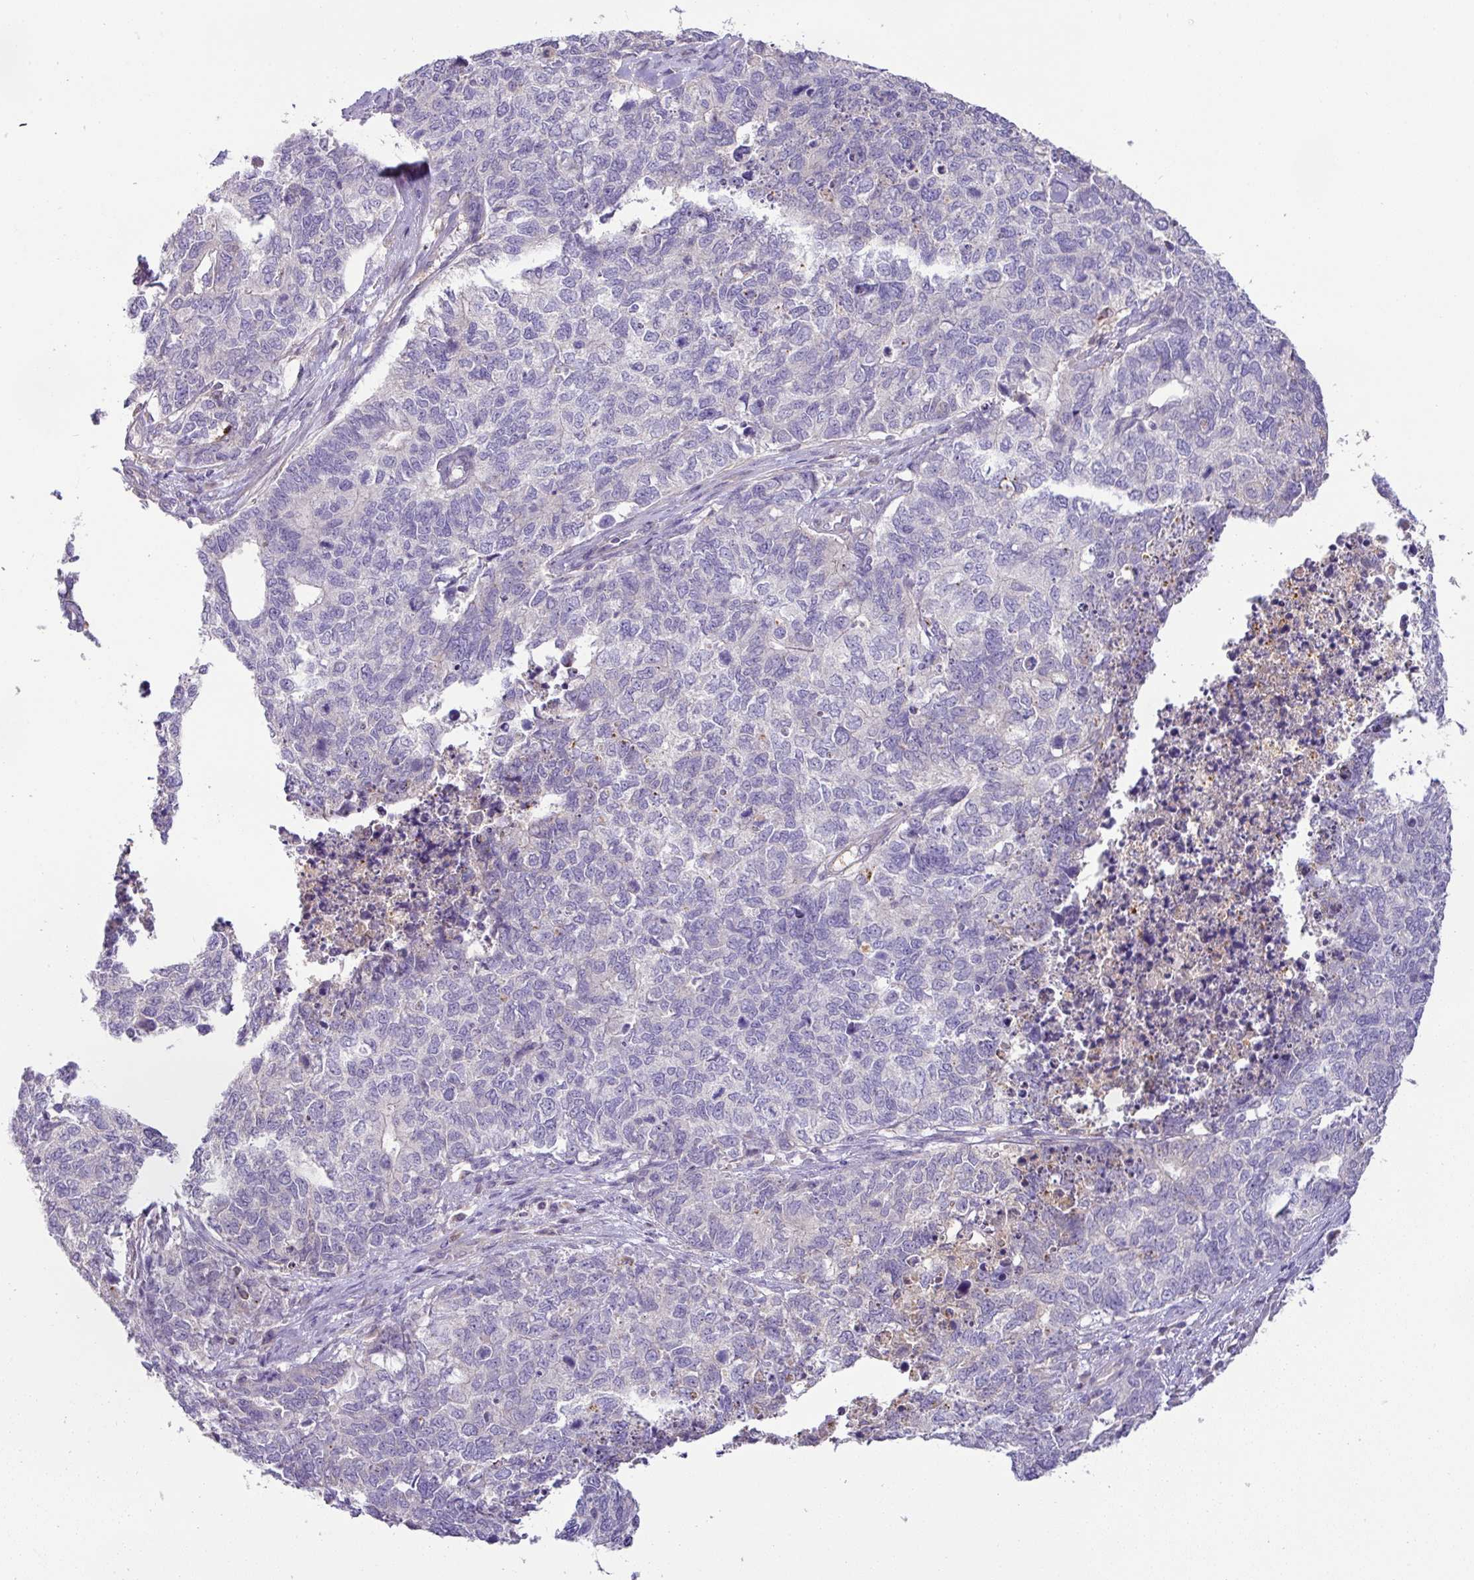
{"staining": {"intensity": "negative", "quantity": "none", "location": "none"}, "tissue": "cervical cancer", "cell_type": "Tumor cells", "image_type": "cancer", "snomed": [{"axis": "morphology", "description": "Squamous cell carcinoma, NOS"}, {"axis": "topography", "description": "Cervix"}], "caption": "High magnification brightfield microscopy of cervical cancer stained with DAB (3,3'-diaminobenzidine) (brown) and counterstained with hematoxylin (blue): tumor cells show no significant positivity.", "gene": "HOXC13", "patient": {"sex": "female", "age": 63}}